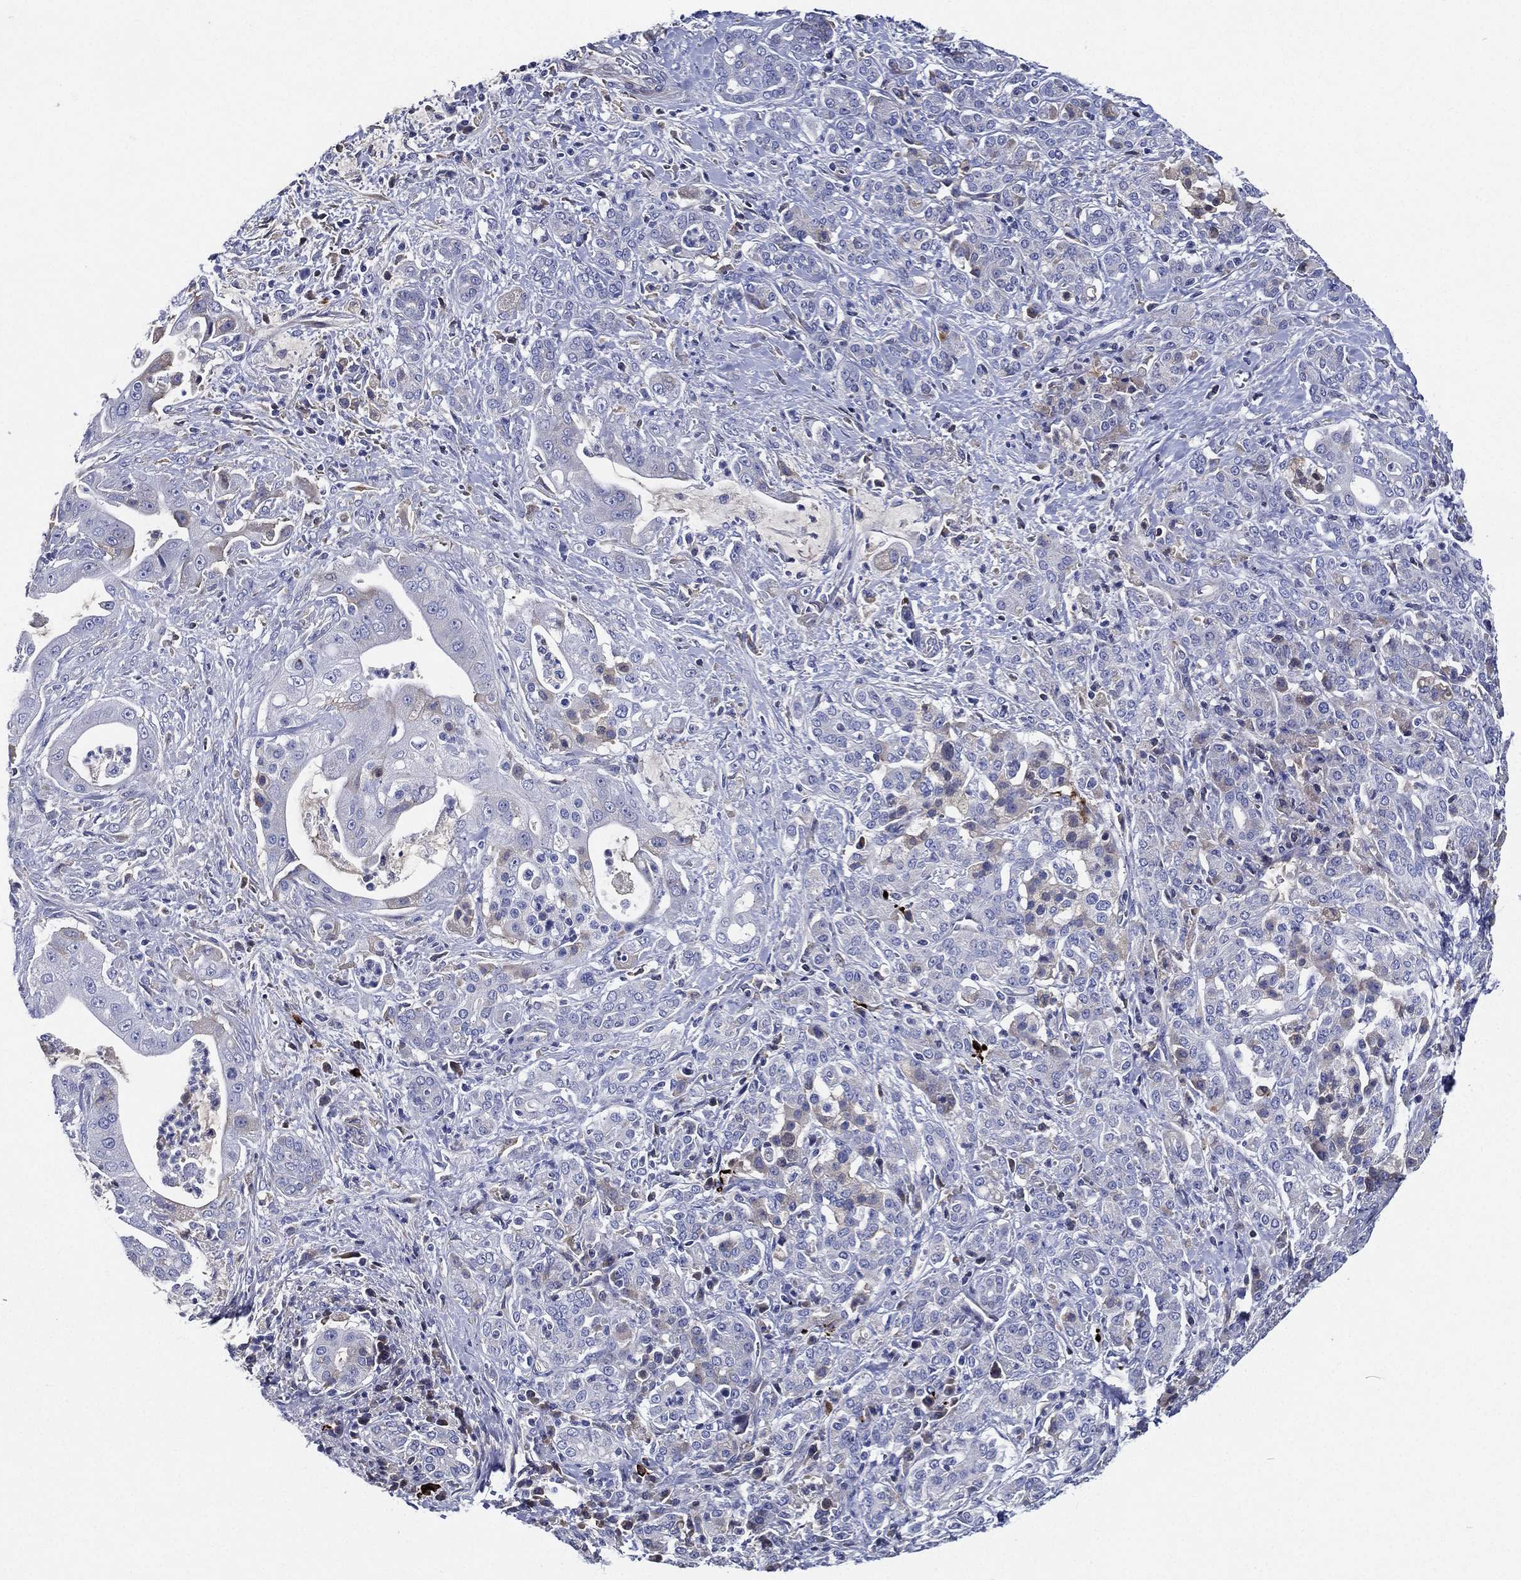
{"staining": {"intensity": "negative", "quantity": "none", "location": "none"}, "tissue": "pancreatic cancer", "cell_type": "Tumor cells", "image_type": "cancer", "snomed": [{"axis": "morphology", "description": "Normal tissue, NOS"}, {"axis": "morphology", "description": "Inflammation, NOS"}, {"axis": "morphology", "description": "Adenocarcinoma, NOS"}, {"axis": "topography", "description": "Pancreas"}], "caption": "This is a image of immunohistochemistry staining of pancreatic adenocarcinoma, which shows no positivity in tumor cells.", "gene": "TMPRSS11D", "patient": {"sex": "male", "age": 57}}